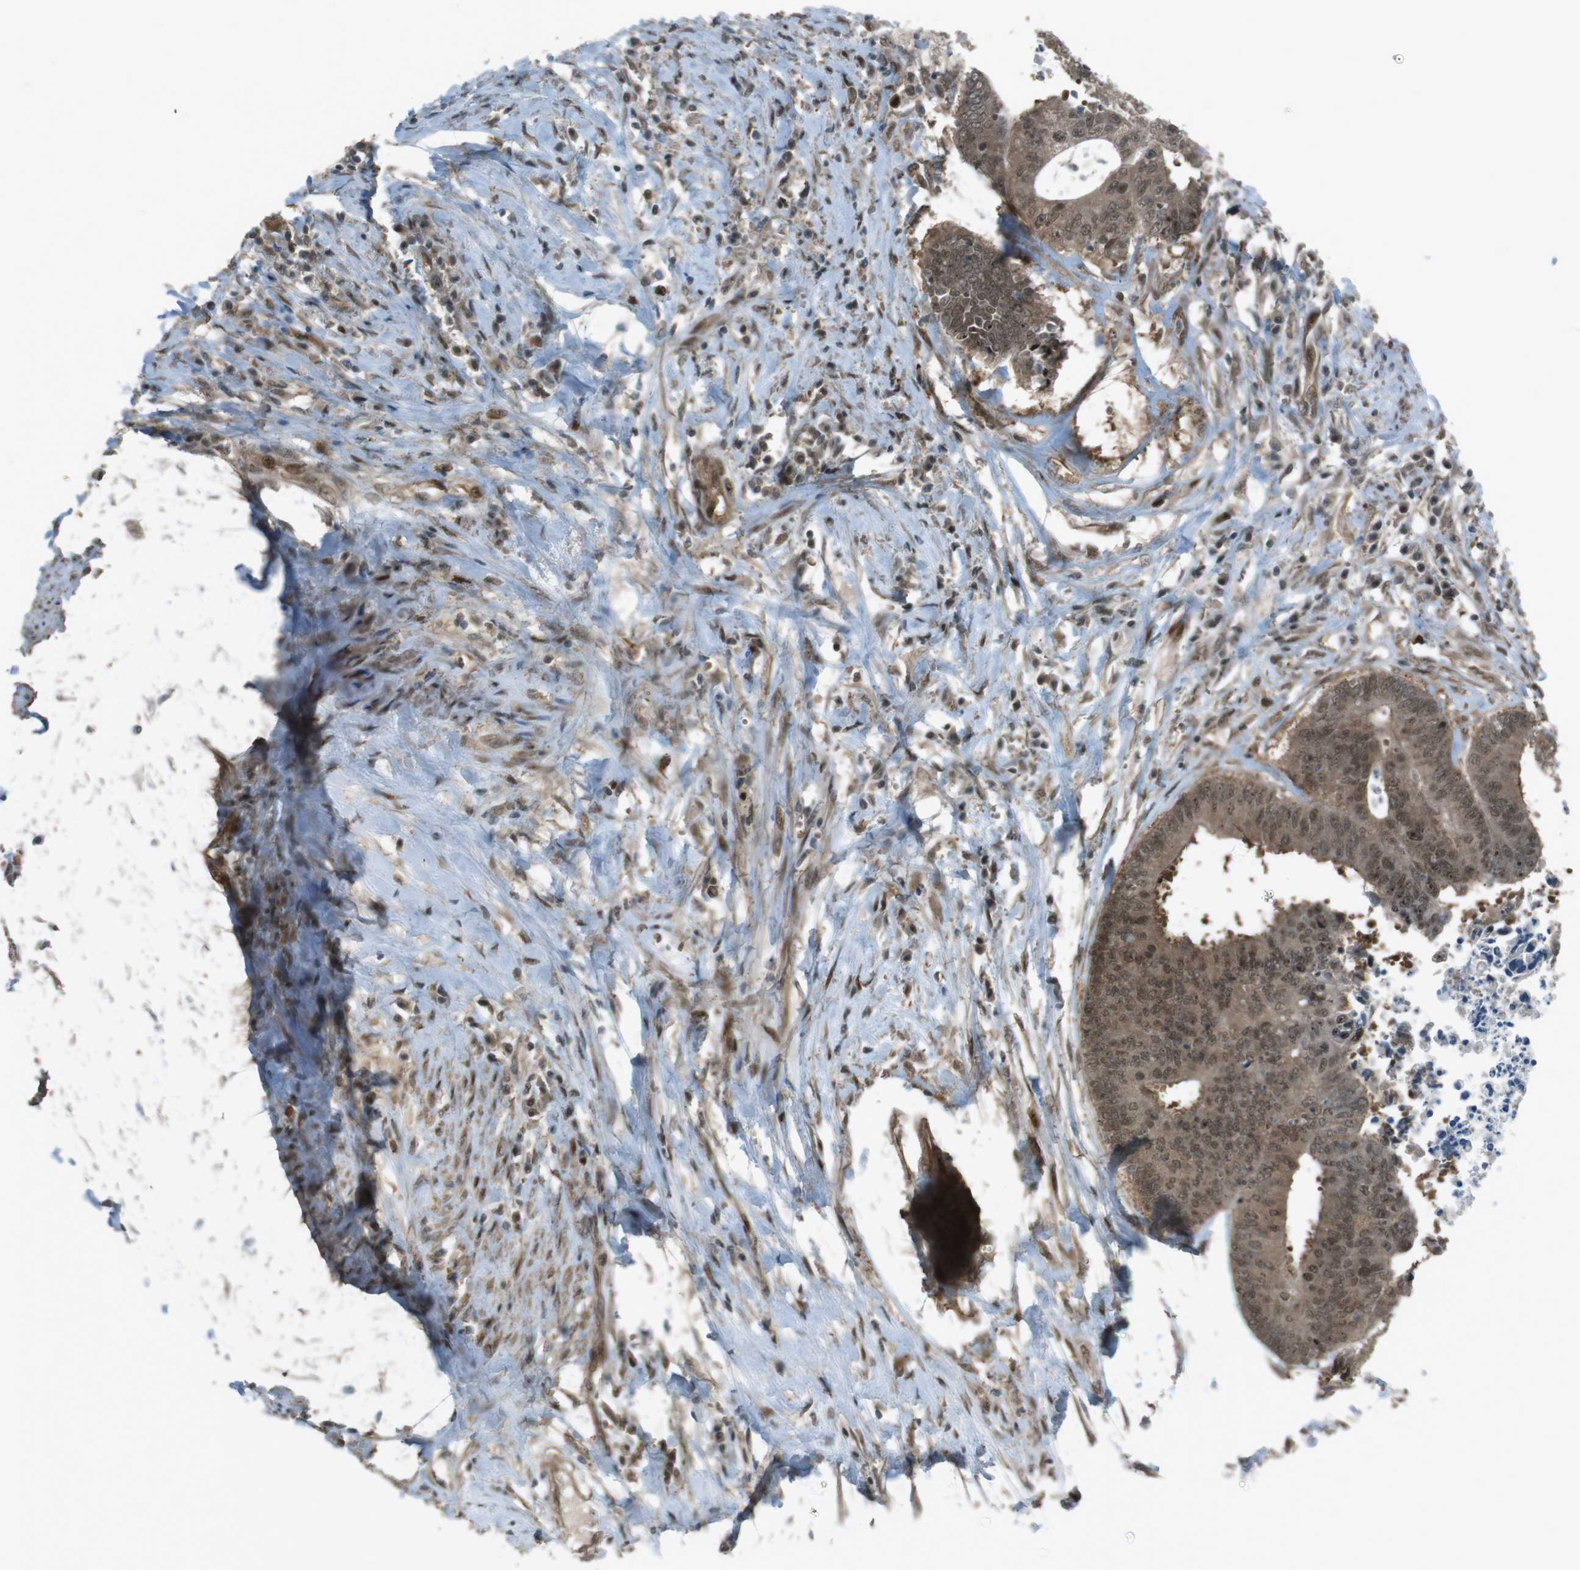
{"staining": {"intensity": "moderate", "quantity": ">75%", "location": "cytoplasmic/membranous,nuclear"}, "tissue": "colorectal cancer", "cell_type": "Tumor cells", "image_type": "cancer", "snomed": [{"axis": "morphology", "description": "Adenocarcinoma, NOS"}, {"axis": "topography", "description": "Rectum"}], "caption": "Immunohistochemistry (IHC) (DAB) staining of human colorectal cancer (adenocarcinoma) displays moderate cytoplasmic/membranous and nuclear protein positivity in approximately >75% of tumor cells.", "gene": "SLITRK5", "patient": {"sex": "male", "age": 72}}